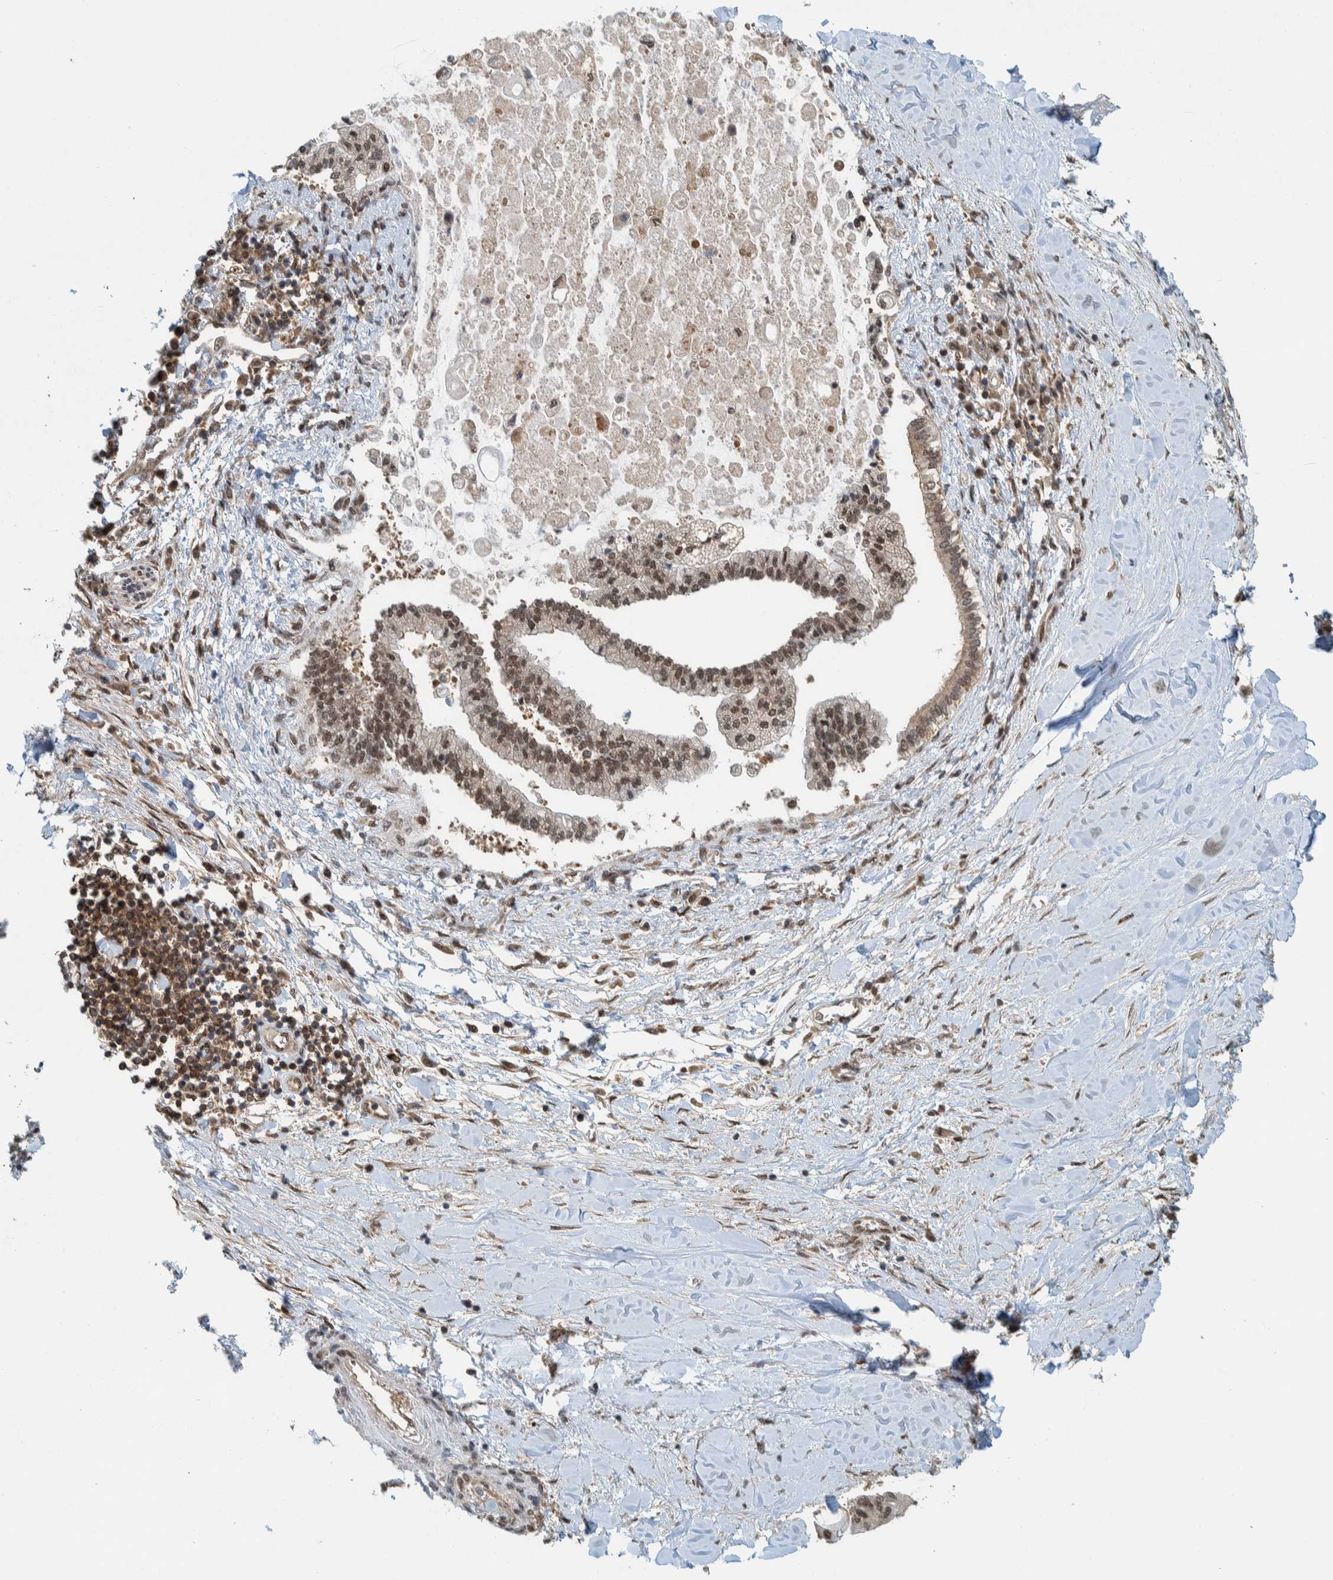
{"staining": {"intensity": "strong", "quantity": "<25%", "location": "nuclear"}, "tissue": "liver cancer", "cell_type": "Tumor cells", "image_type": "cancer", "snomed": [{"axis": "morphology", "description": "Cholangiocarcinoma"}, {"axis": "topography", "description": "Liver"}], "caption": "High-magnification brightfield microscopy of liver cholangiocarcinoma stained with DAB (3,3'-diaminobenzidine) (brown) and counterstained with hematoxylin (blue). tumor cells exhibit strong nuclear positivity is appreciated in approximately<25% of cells.", "gene": "COPS3", "patient": {"sex": "male", "age": 50}}